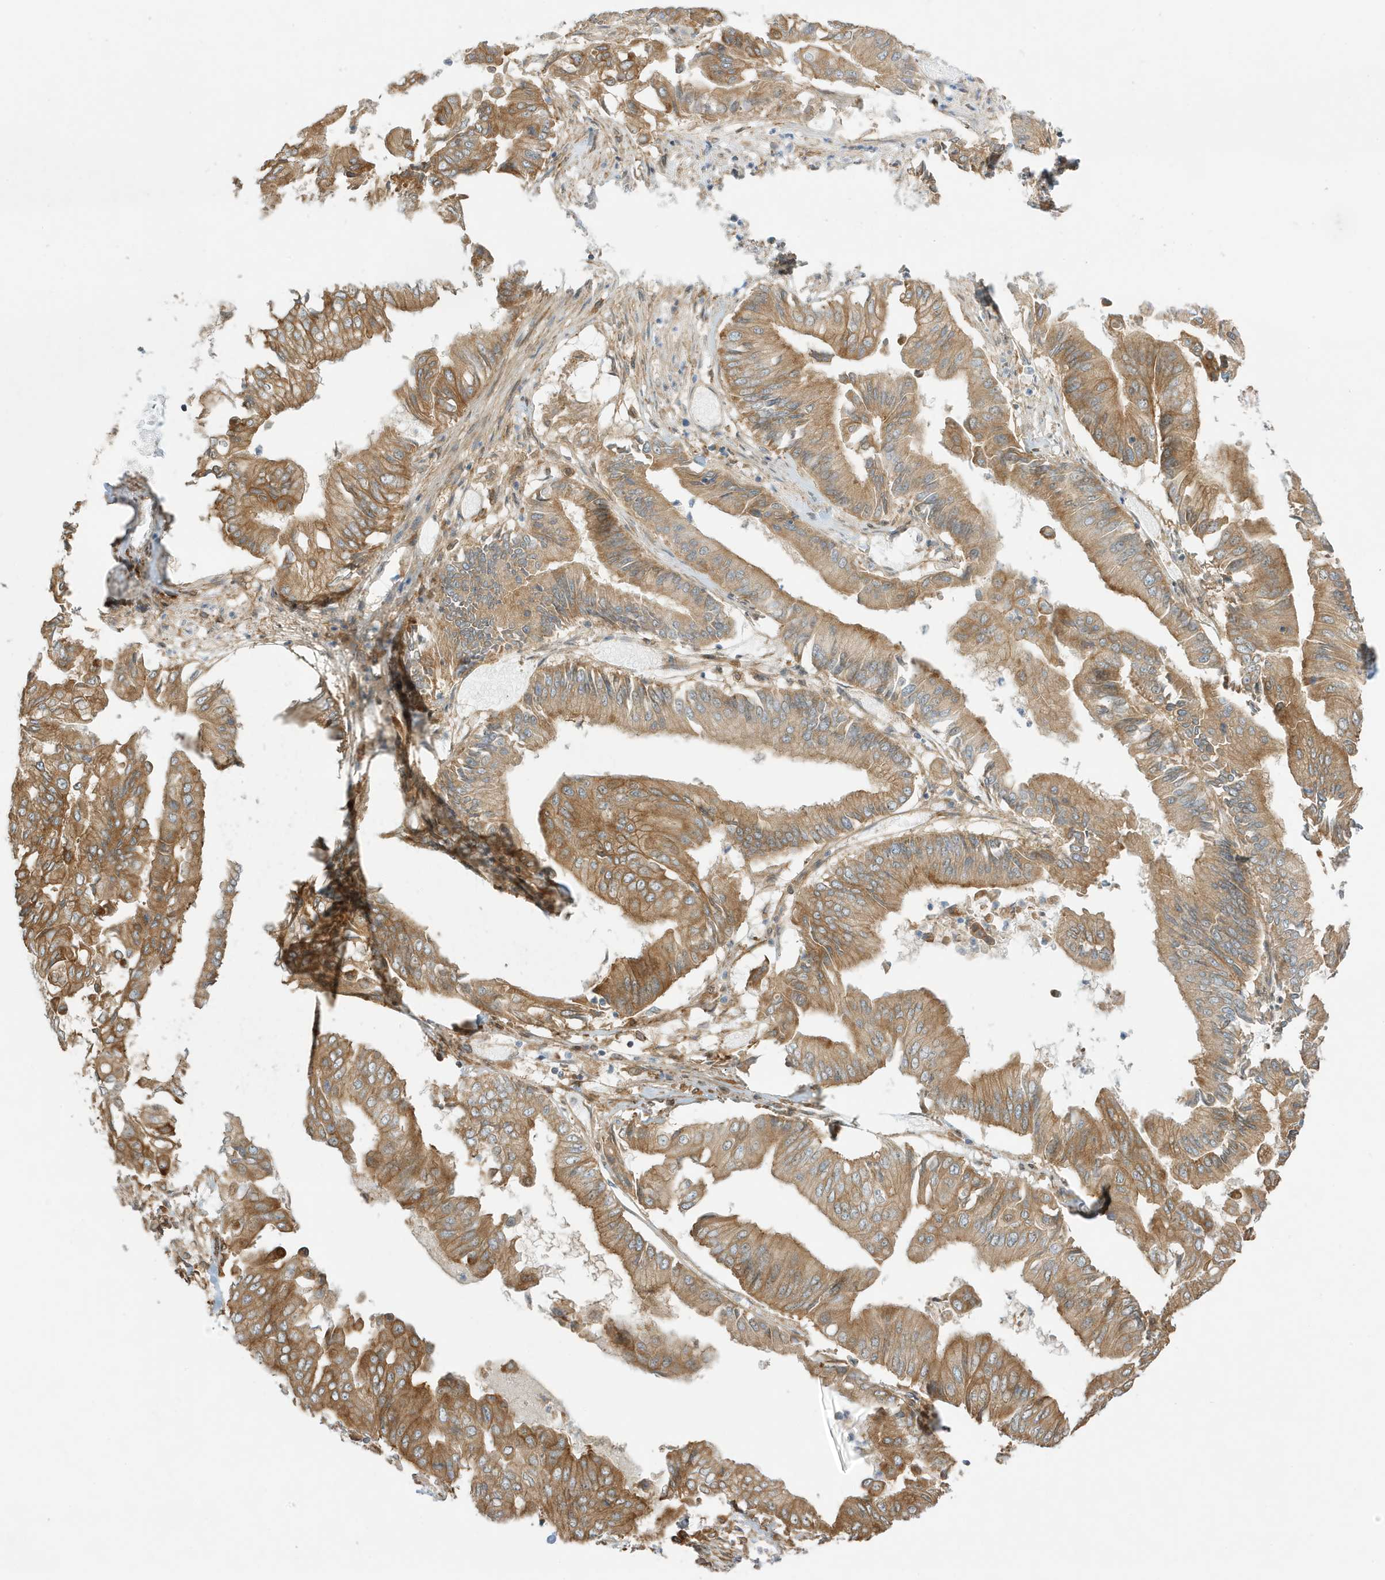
{"staining": {"intensity": "moderate", "quantity": ">75%", "location": "cytoplasmic/membranous"}, "tissue": "pancreatic cancer", "cell_type": "Tumor cells", "image_type": "cancer", "snomed": [{"axis": "morphology", "description": "Adenocarcinoma, NOS"}, {"axis": "topography", "description": "Pancreas"}], "caption": "An immunohistochemistry micrograph of neoplastic tissue is shown. Protein staining in brown labels moderate cytoplasmic/membranous positivity in pancreatic cancer (adenocarcinoma) within tumor cells. The protein is shown in brown color, while the nuclei are stained blue.", "gene": "SCARF2", "patient": {"sex": "female", "age": 77}}